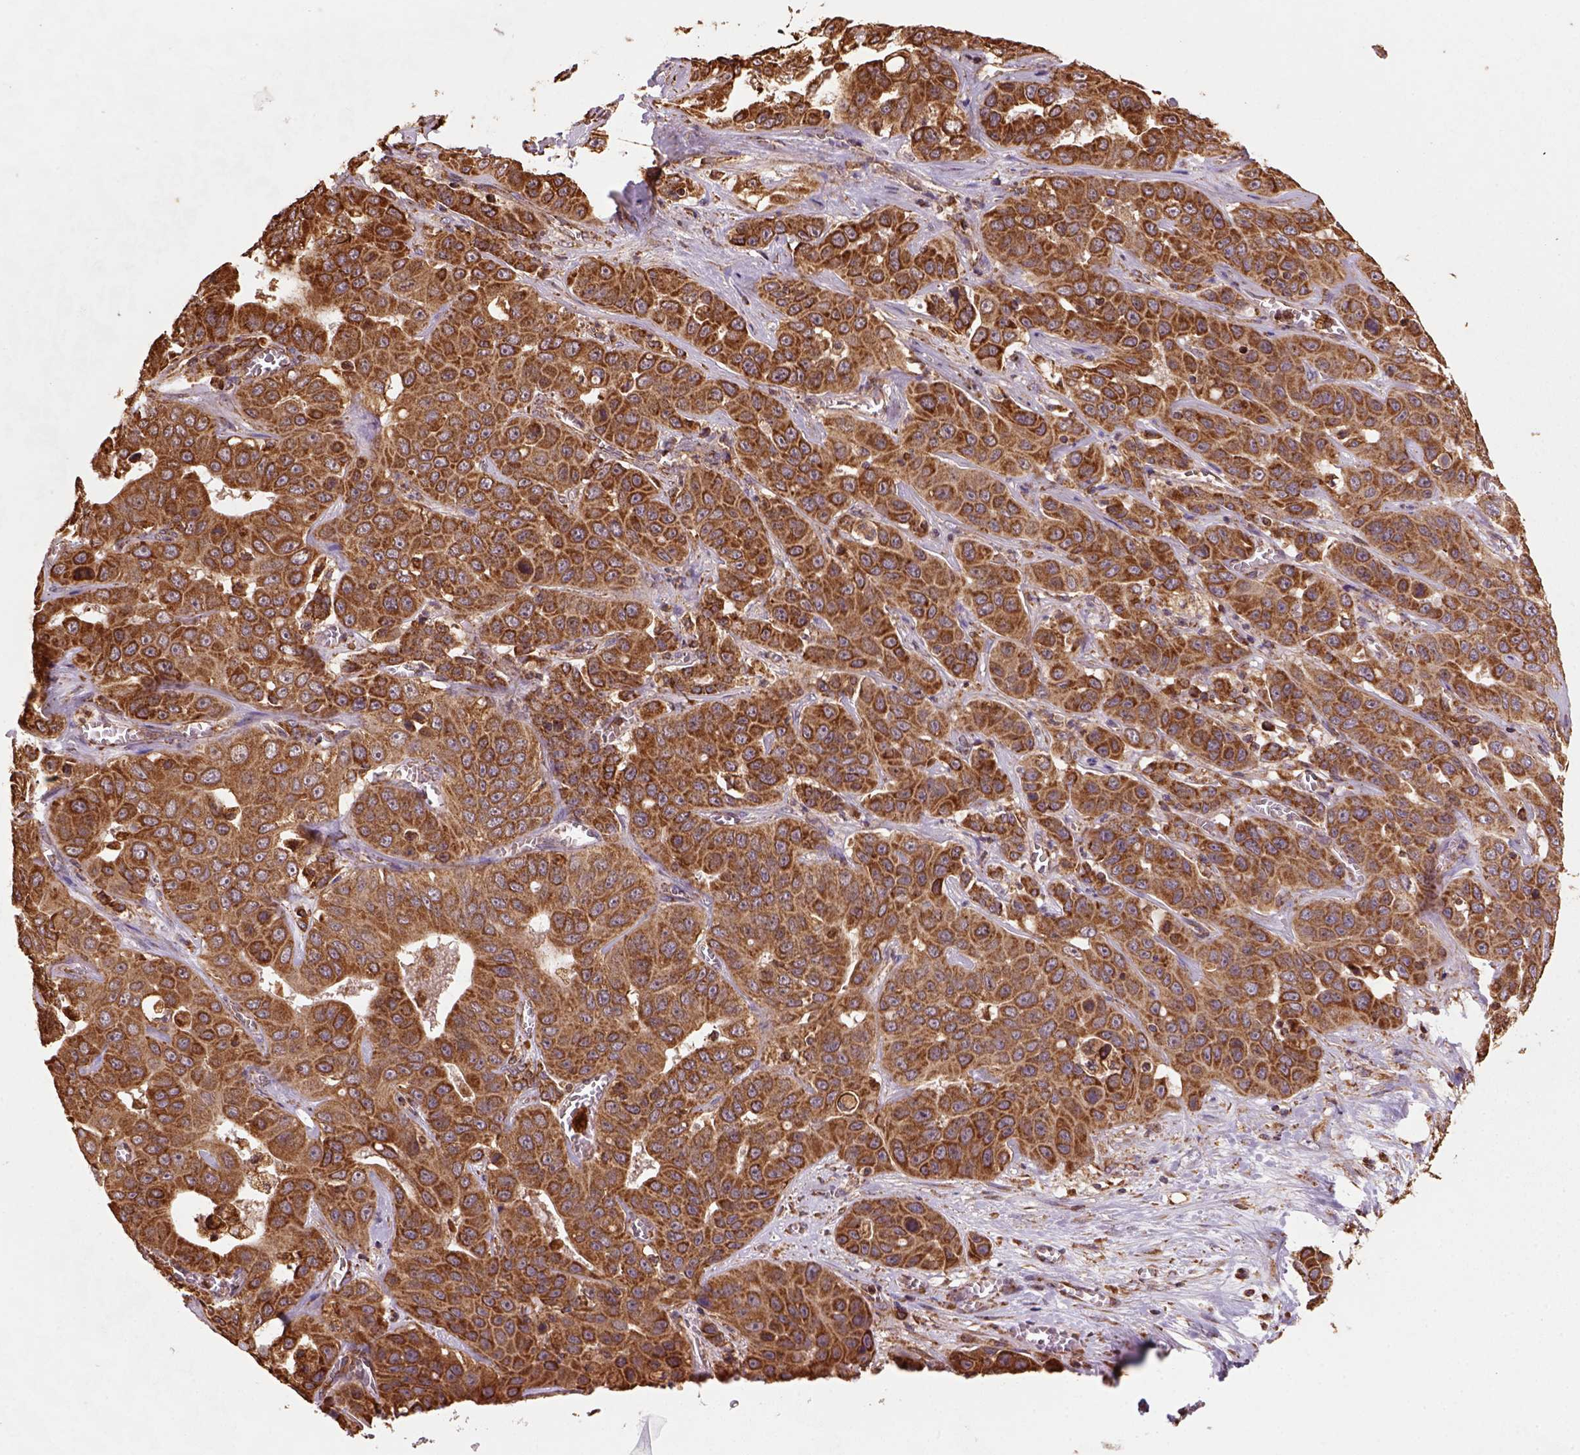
{"staining": {"intensity": "strong", "quantity": ">75%", "location": "cytoplasmic/membranous"}, "tissue": "liver cancer", "cell_type": "Tumor cells", "image_type": "cancer", "snomed": [{"axis": "morphology", "description": "Cholangiocarcinoma"}, {"axis": "topography", "description": "Liver"}], "caption": "DAB (3,3'-diaminobenzidine) immunohistochemical staining of liver cholangiocarcinoma exhibits strong cytoplasmic/membranous protein staining in approximately >75% of tumor cells.", "gene": "MAPK8IP3", "patient": {"sex": "female", "age": 52}}